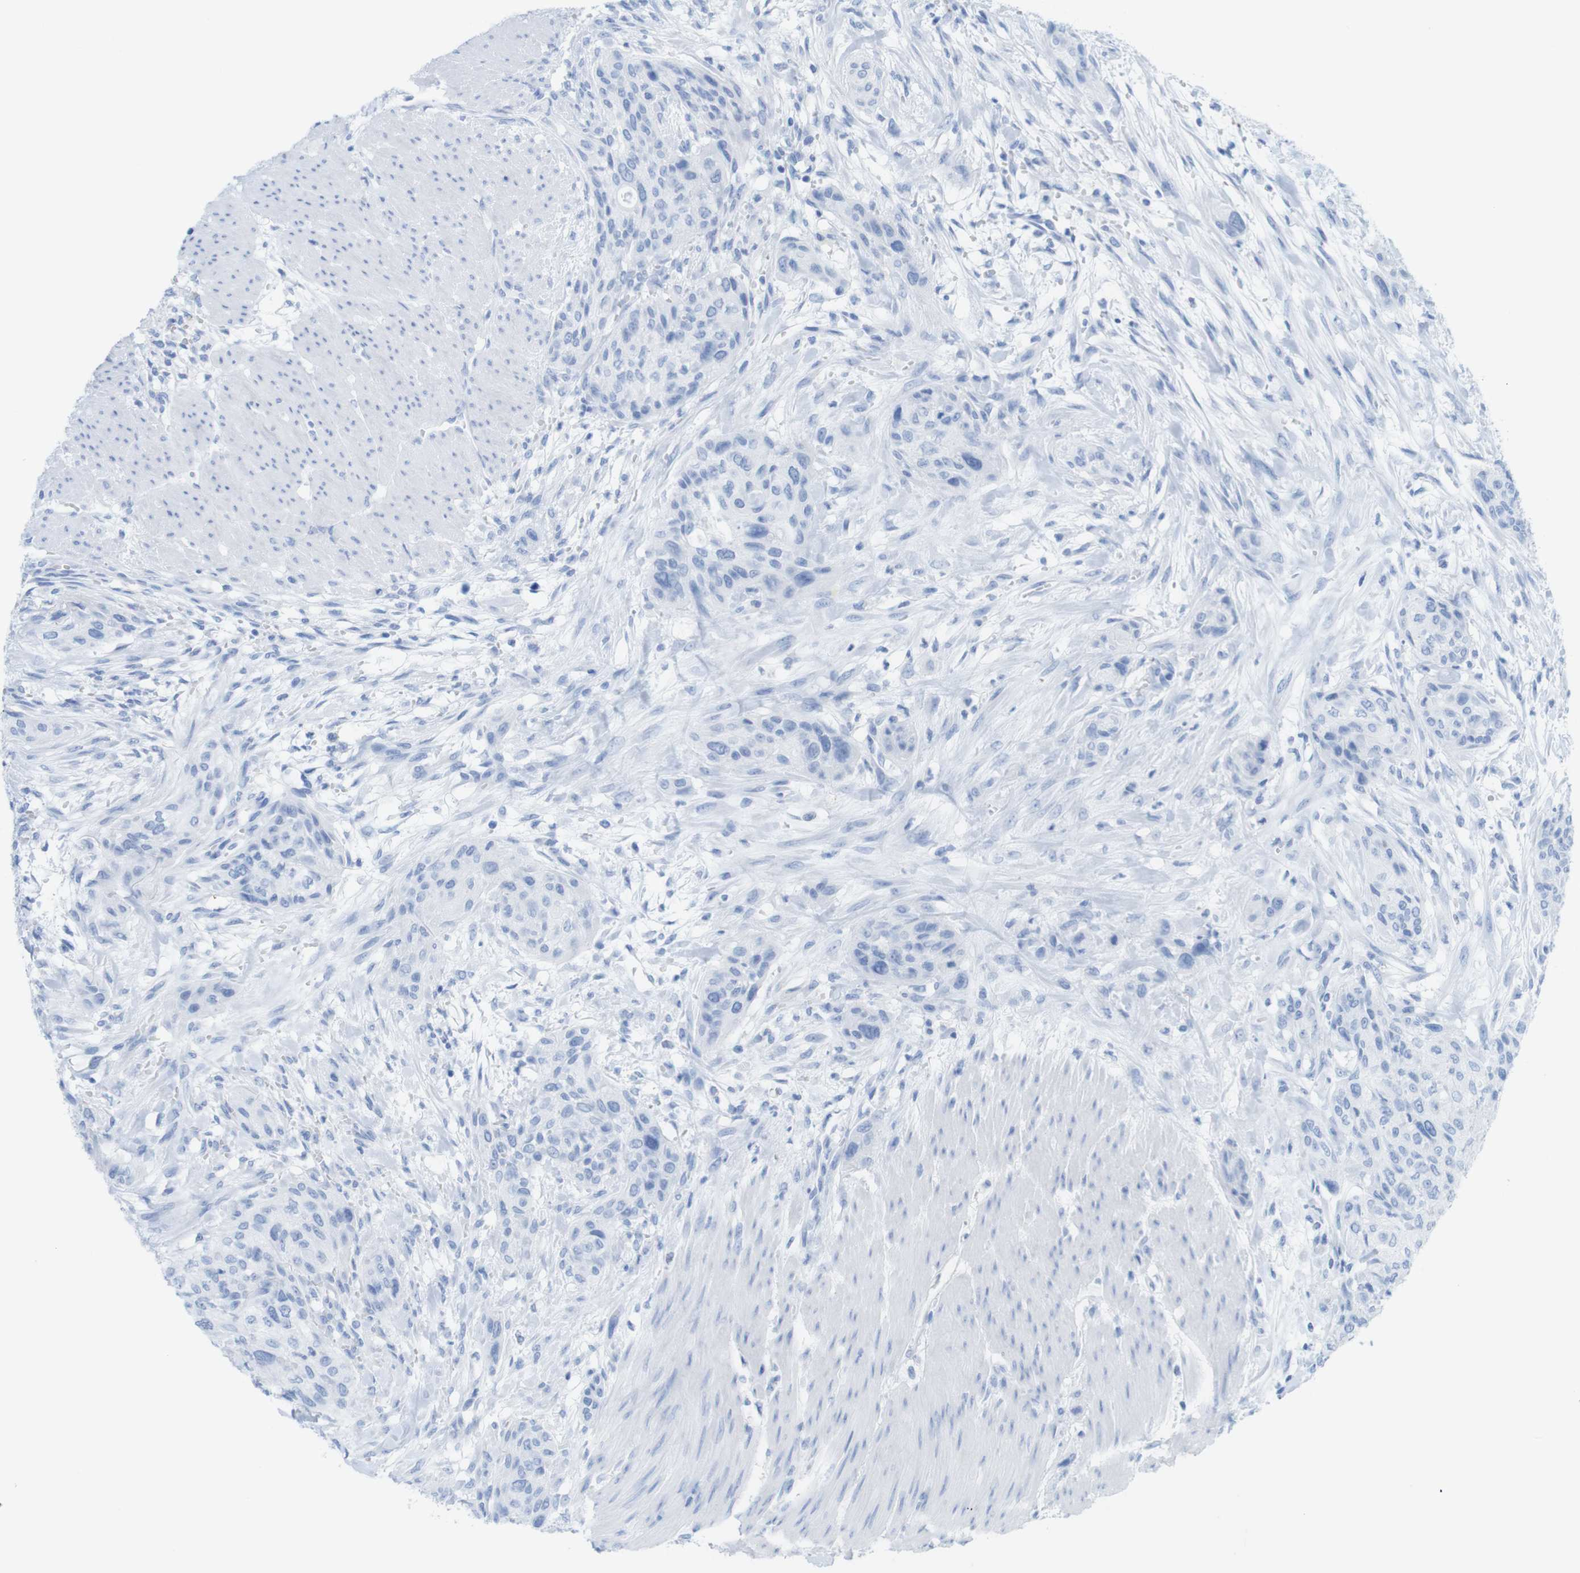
{"staining": {"intensity": "negative", "quantity": "none", "location": "none"}, "tissue": "urothelial cancer", "cell_type": "Tumor cells", "image_type": "cancer", "snomed": [{"axis": "morphology", "description": "Urothelial carcinoma, High grade"}, {"axis": "topography", "description": "Urinary bladder"}], "caption": "The immunohistochemistry (IHC) histopathology image has no significant positivity in tumor cells of high-grade urothelial carcinoma tissue.", "gene": "MYH7", "patient": {"sex": "male", "age": 35}}